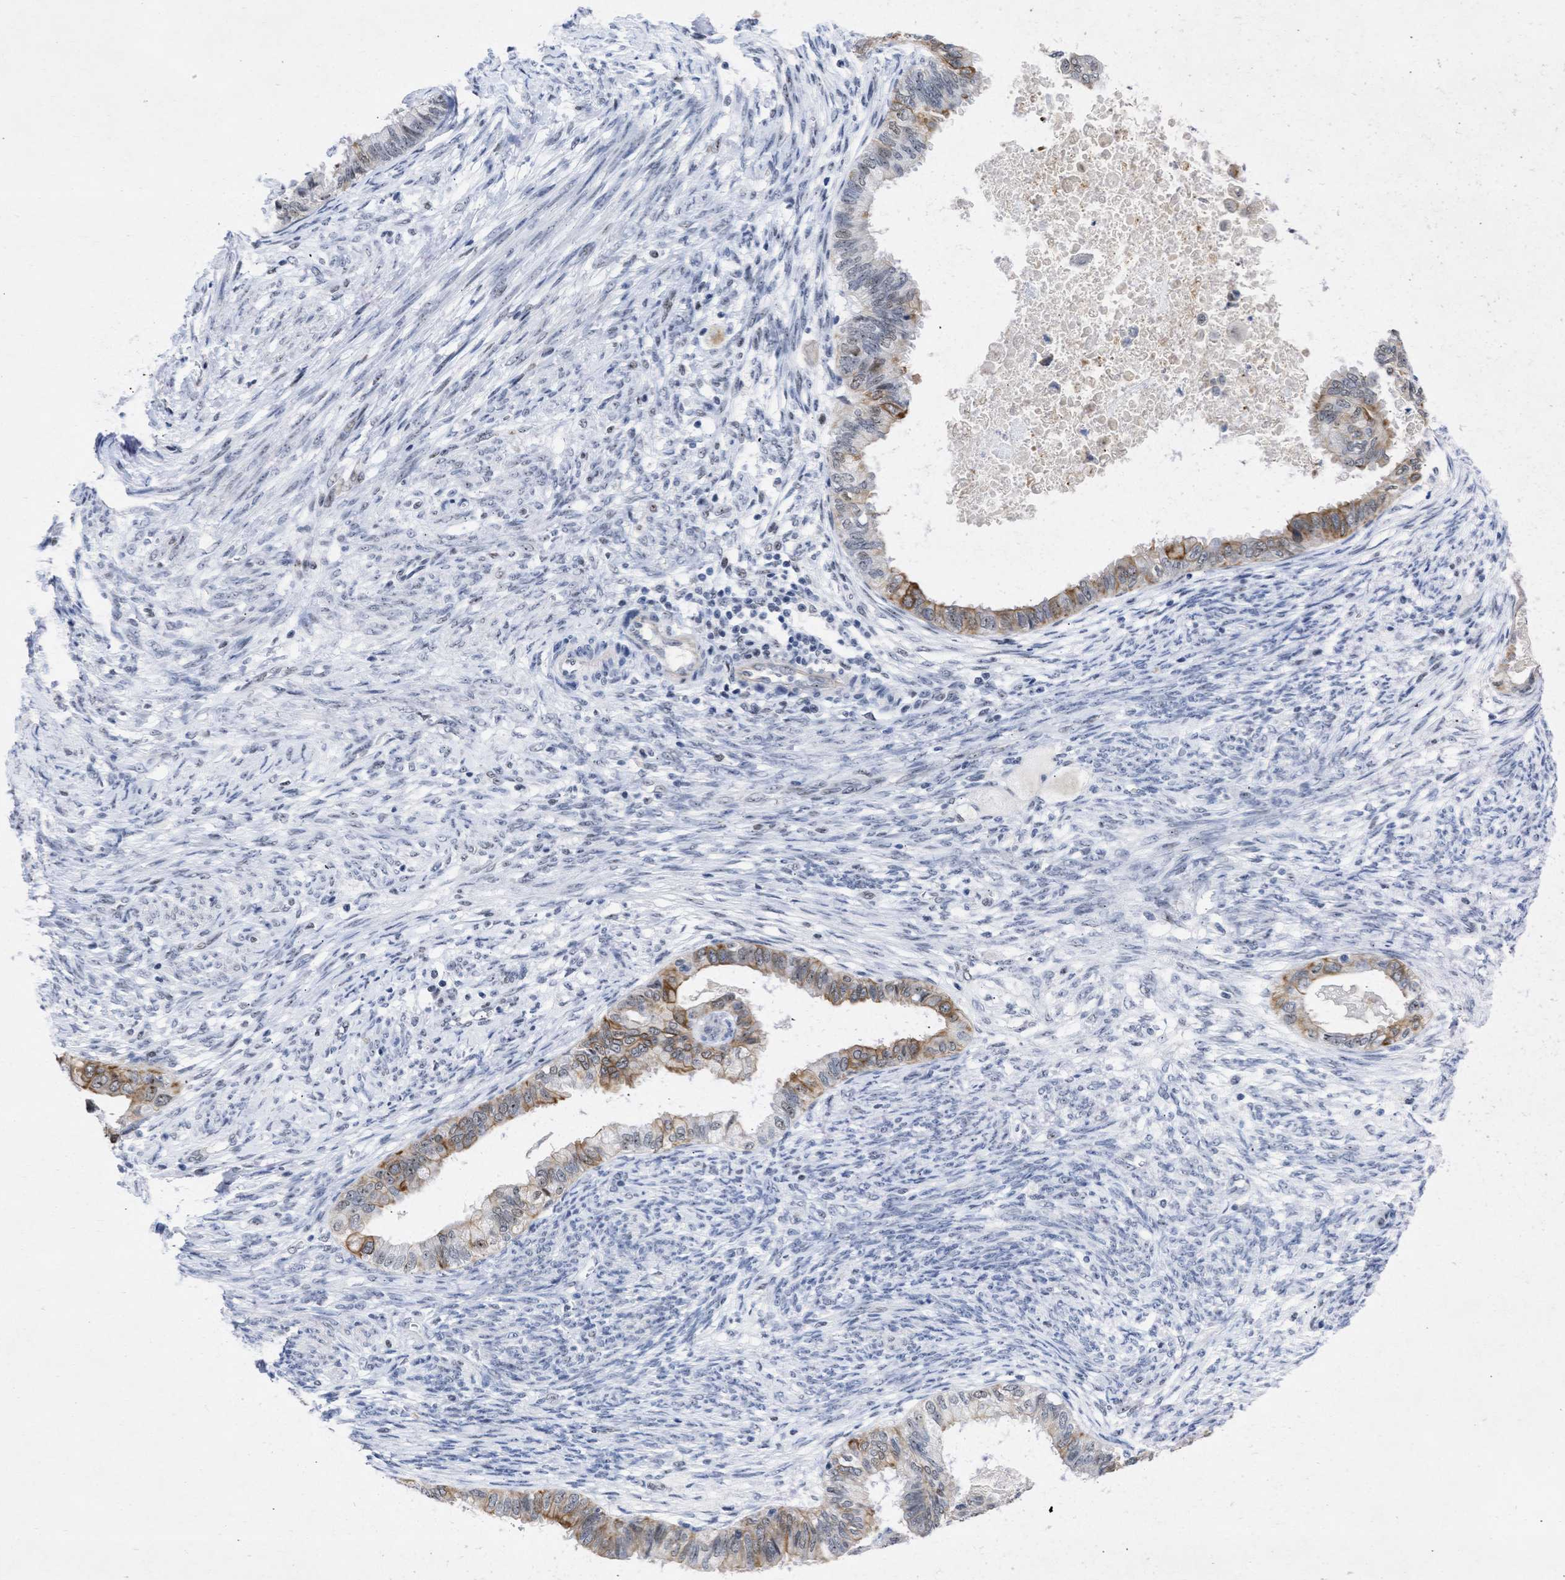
{"staining": {"intensity": "moderate", "quantity": "25%-75%", "location": "cytoplasmic/membranous"}, "tissue": "cervical cancer", "cell_type": "Tumor cells", "image_type": "cancer", "snomed": [{"axis": "morphology", "description": "Normal tissue, NOS"}, {"axis": "morphology", "description": "Adenocarcinoma, NOS"}, {"axis": "topography", "description": "Cervix"}, {"axis": "topography", "description": "Endometrium"}], "caption": "Protein staining by immunohistochemistry demonstrates moderate cytoplasmic/membranous expression in approximately 25%-75% of tumor cells in cervical adenocarcinoma. (brown staining indicates protein expression, while blue staining denotes nuclei).", "gene": "DDX41", "patient": {"sex": "female", "age": 86}}